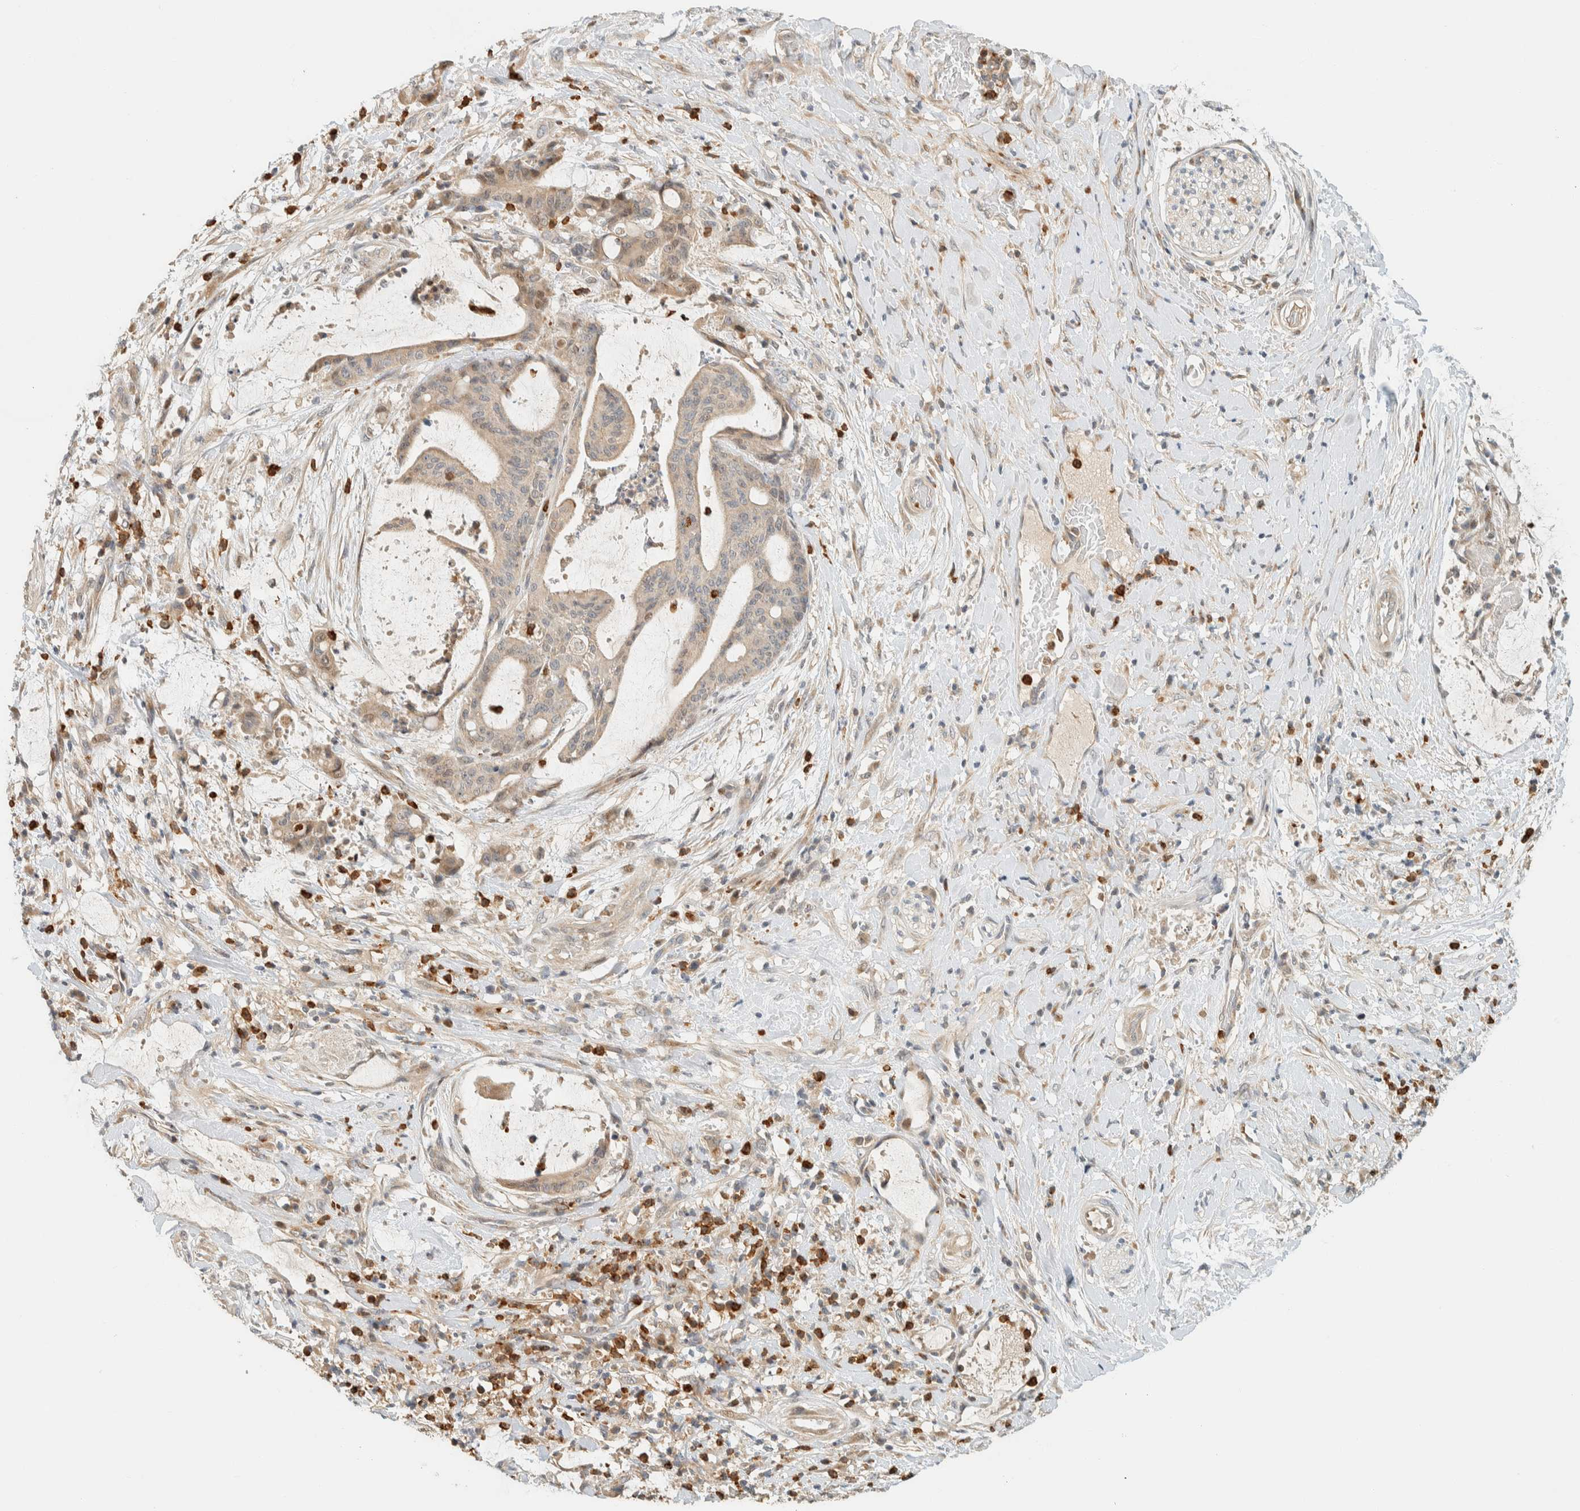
{"staining": {"intensity": "weak", "quantity": "<25%", "location": "cytoplasmic/membranous,nuclear"}, "tissue": "liver cancer", "cell_type": "Tumor cells", "image_type": "cancer", "snomed": [{"axis": "morphology", "description": "Normal tissue, NOS"}, {"axis": "morphology", "description": "Cholangiocarcinoma"}, {"axis": "topography", "description": "Liver"}, {"axis": "topography", "description": "Peripheral nerve tissue"}], "caption": "There is no significant expression in tumor cells of liver cancer (cholangiocarcinoma).", "gene": "CCDC171", "patient": {"sex": "female", "age": 73}}